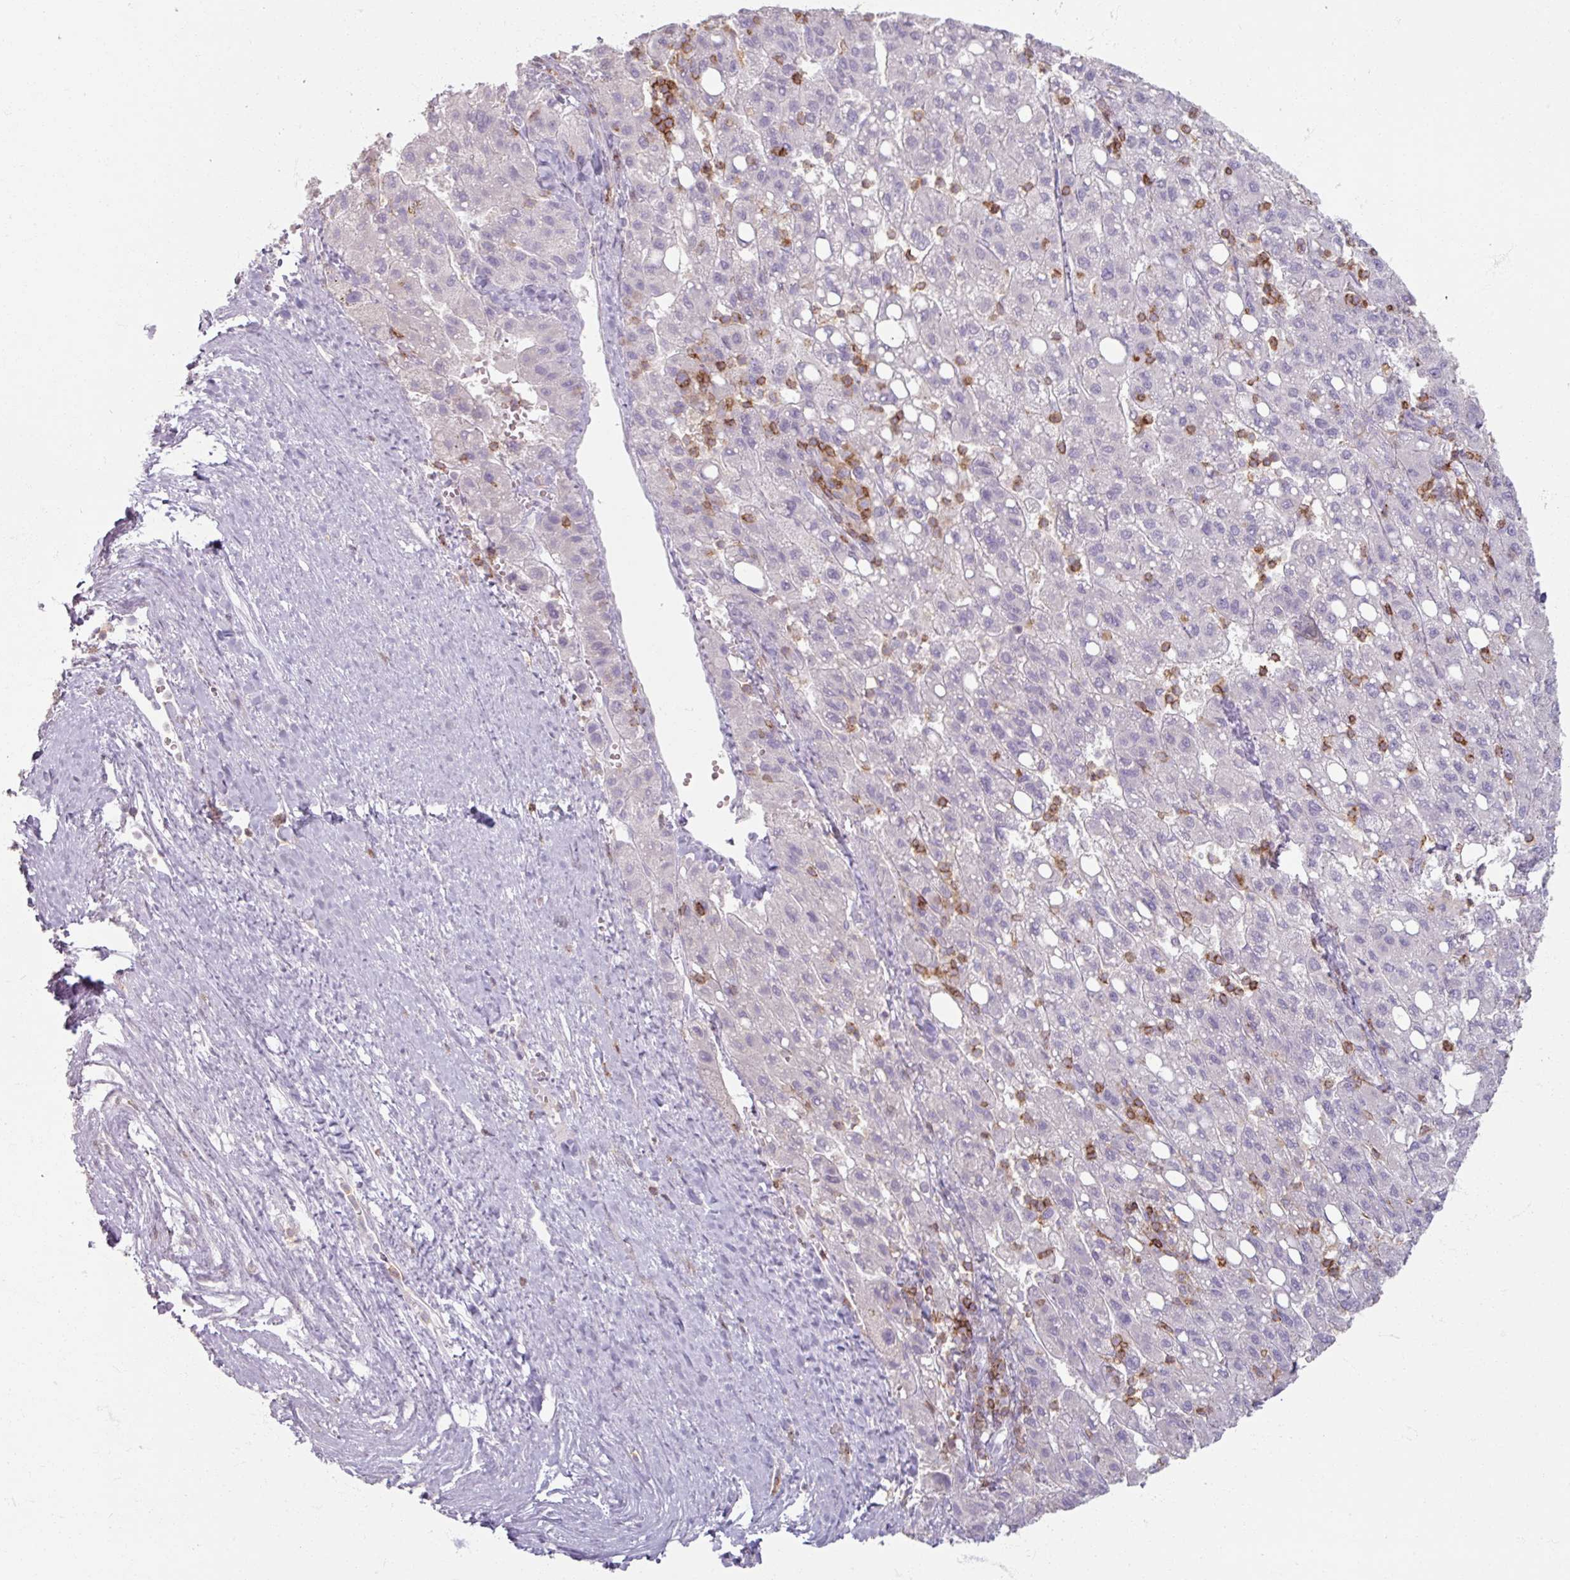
{"staining": {"intensity": "negative", "quantity": "none", "location": "none"}, "tissue": "liver cancer", "cell_type": "Tumor cells", "image_type": "cancer", "snomed": [{"axis": "morphology", "description": "Carcinoma, Hepatocellular, NOS"}, {"axis": "topography", "description": "Liver"}], "caption": "A high-resolution photomicrograph shows IHC staining of hepatocellular carcinoma (liver), which exhibits no significant expression in tumor cells.", "gene": "PTPRC", "patient": {"sex": "female", "age": 82}}